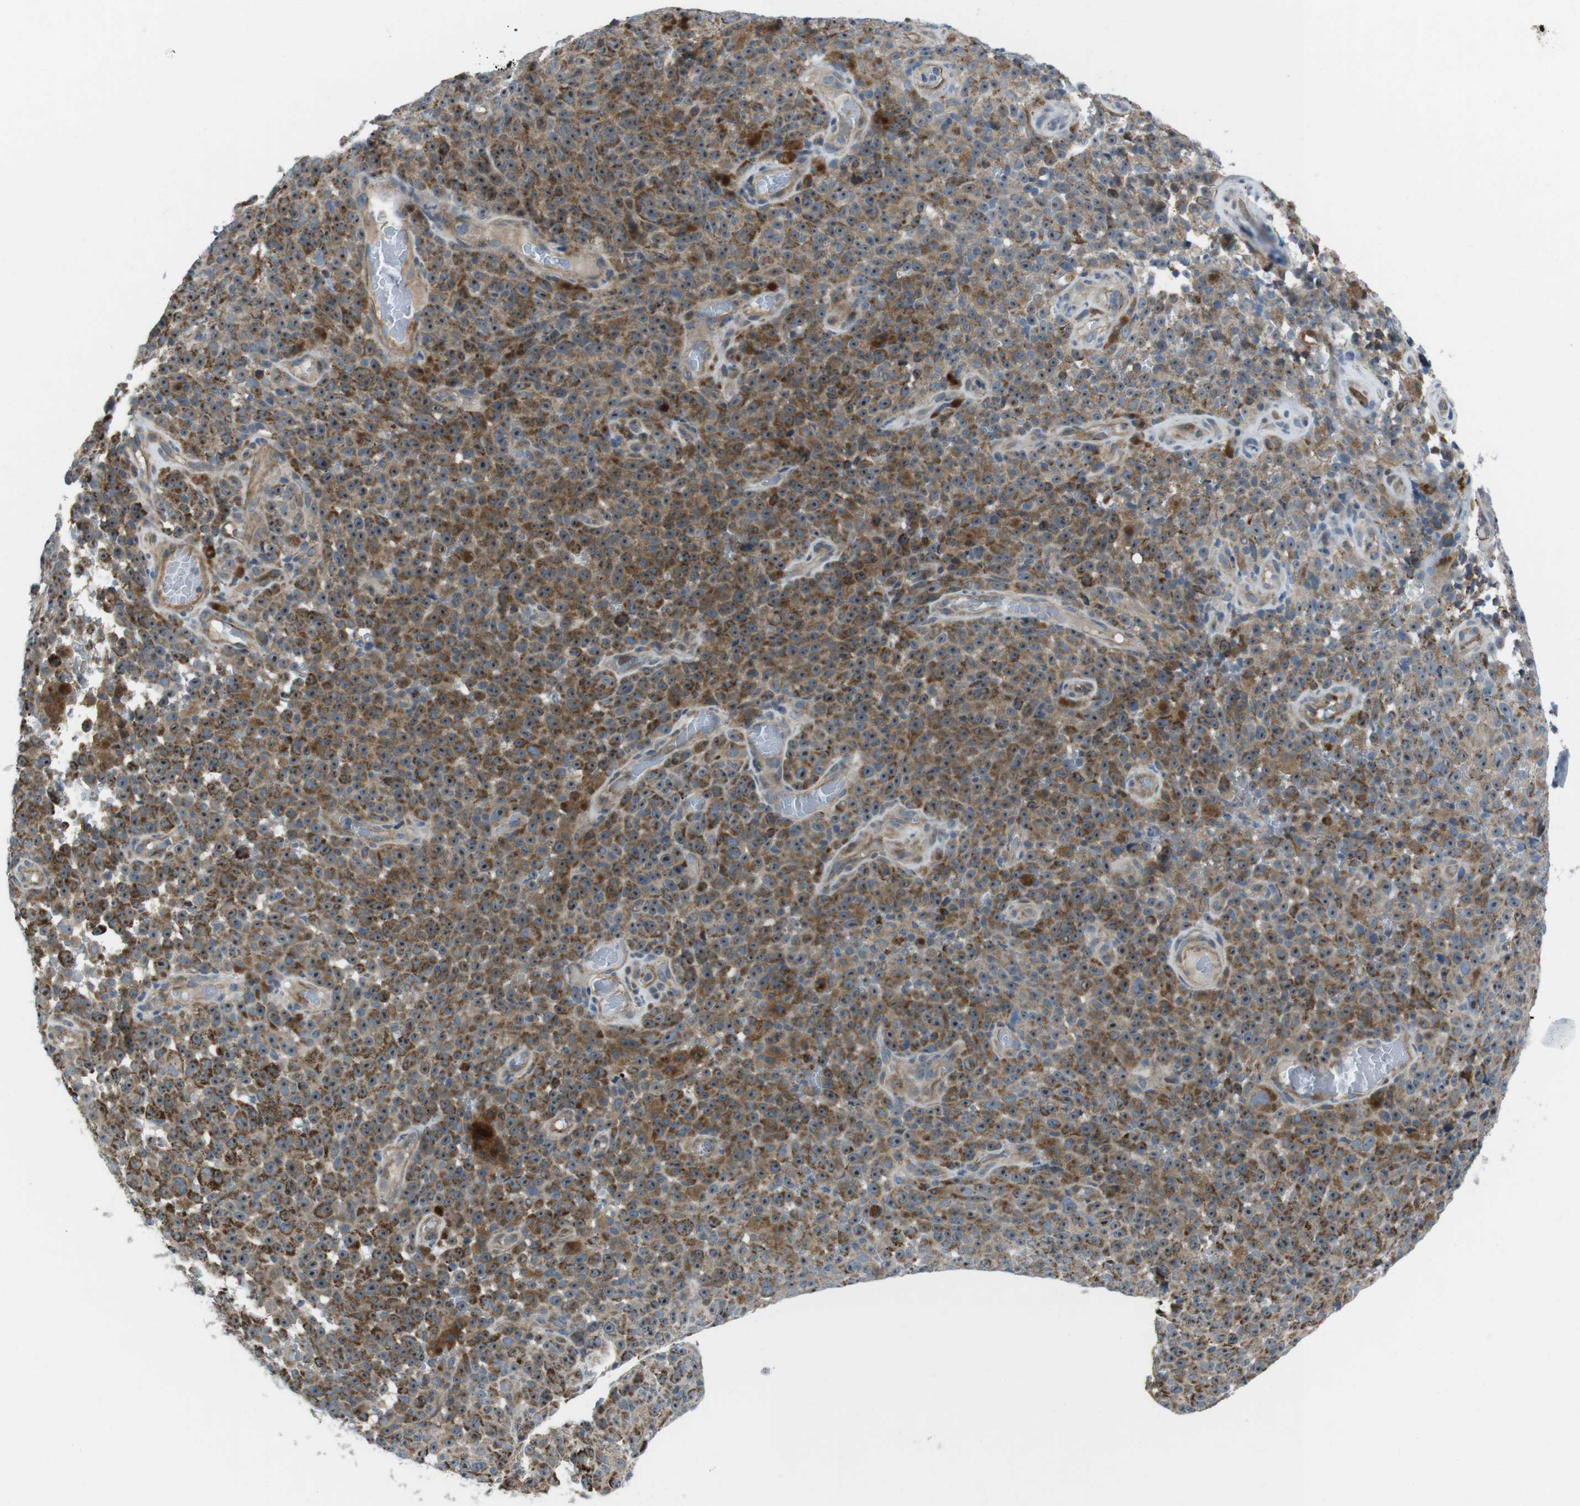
{"staining": {"intensity": "moderate", "quantity": ">75%", "location": "cytoplasmic/membranous,nuclear"}, "tissue": "melanoma", "cell_type": "Tumor cells", "image_type": "cancer", "snomed": [{"axis": "morphology", "description": "Malignant melanoma, NOS"}, {"axis": "topography", "description": "Skin"}], "caption": "Malignant melanoma stained with a protein marker exhibits moderate staining in tumor cells.", "gene": "FAM174B", "patient": {"sex": "female", "age": 82}}